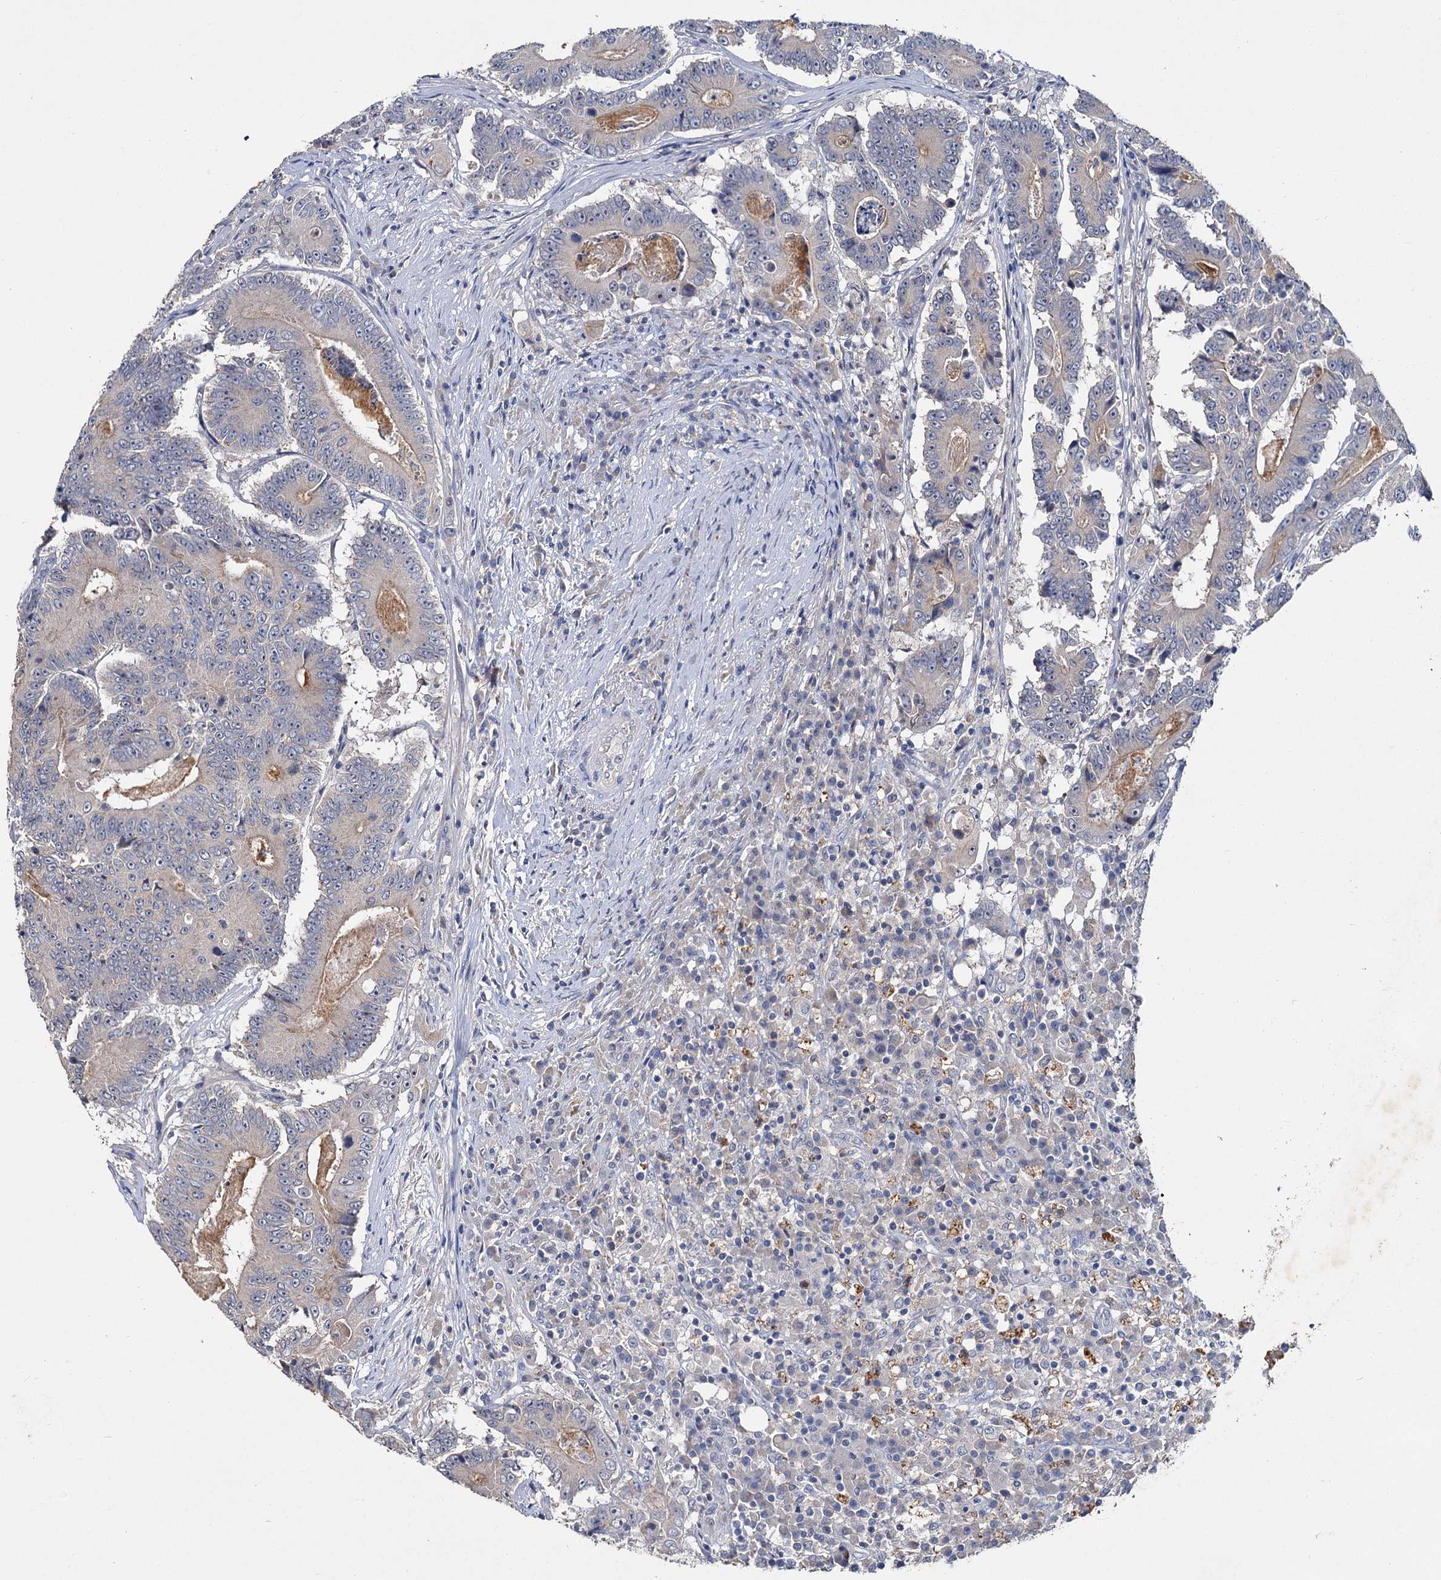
{"staining": {"intensity": "negative", "quantity": "none", "location": "none"}, "tissue": "colorectal cancer", "cell_type": "Tumor cells", "image_type": "cancer", "snomed": [{"axis": "morphology", "description": "Adenocarcinoma, NOS"}, {"axis": "topography", "description": "Colon"}], "caption": "DAB immunohistochemical staining of human adenocarcinoma (colorectal) reveals no significant positivity in tumor cells. (Immunohistochemistry, brightfield microscopy, high magnification).", "gene": "ATP9A", "patient": {"sex": "male", "age": 83}}